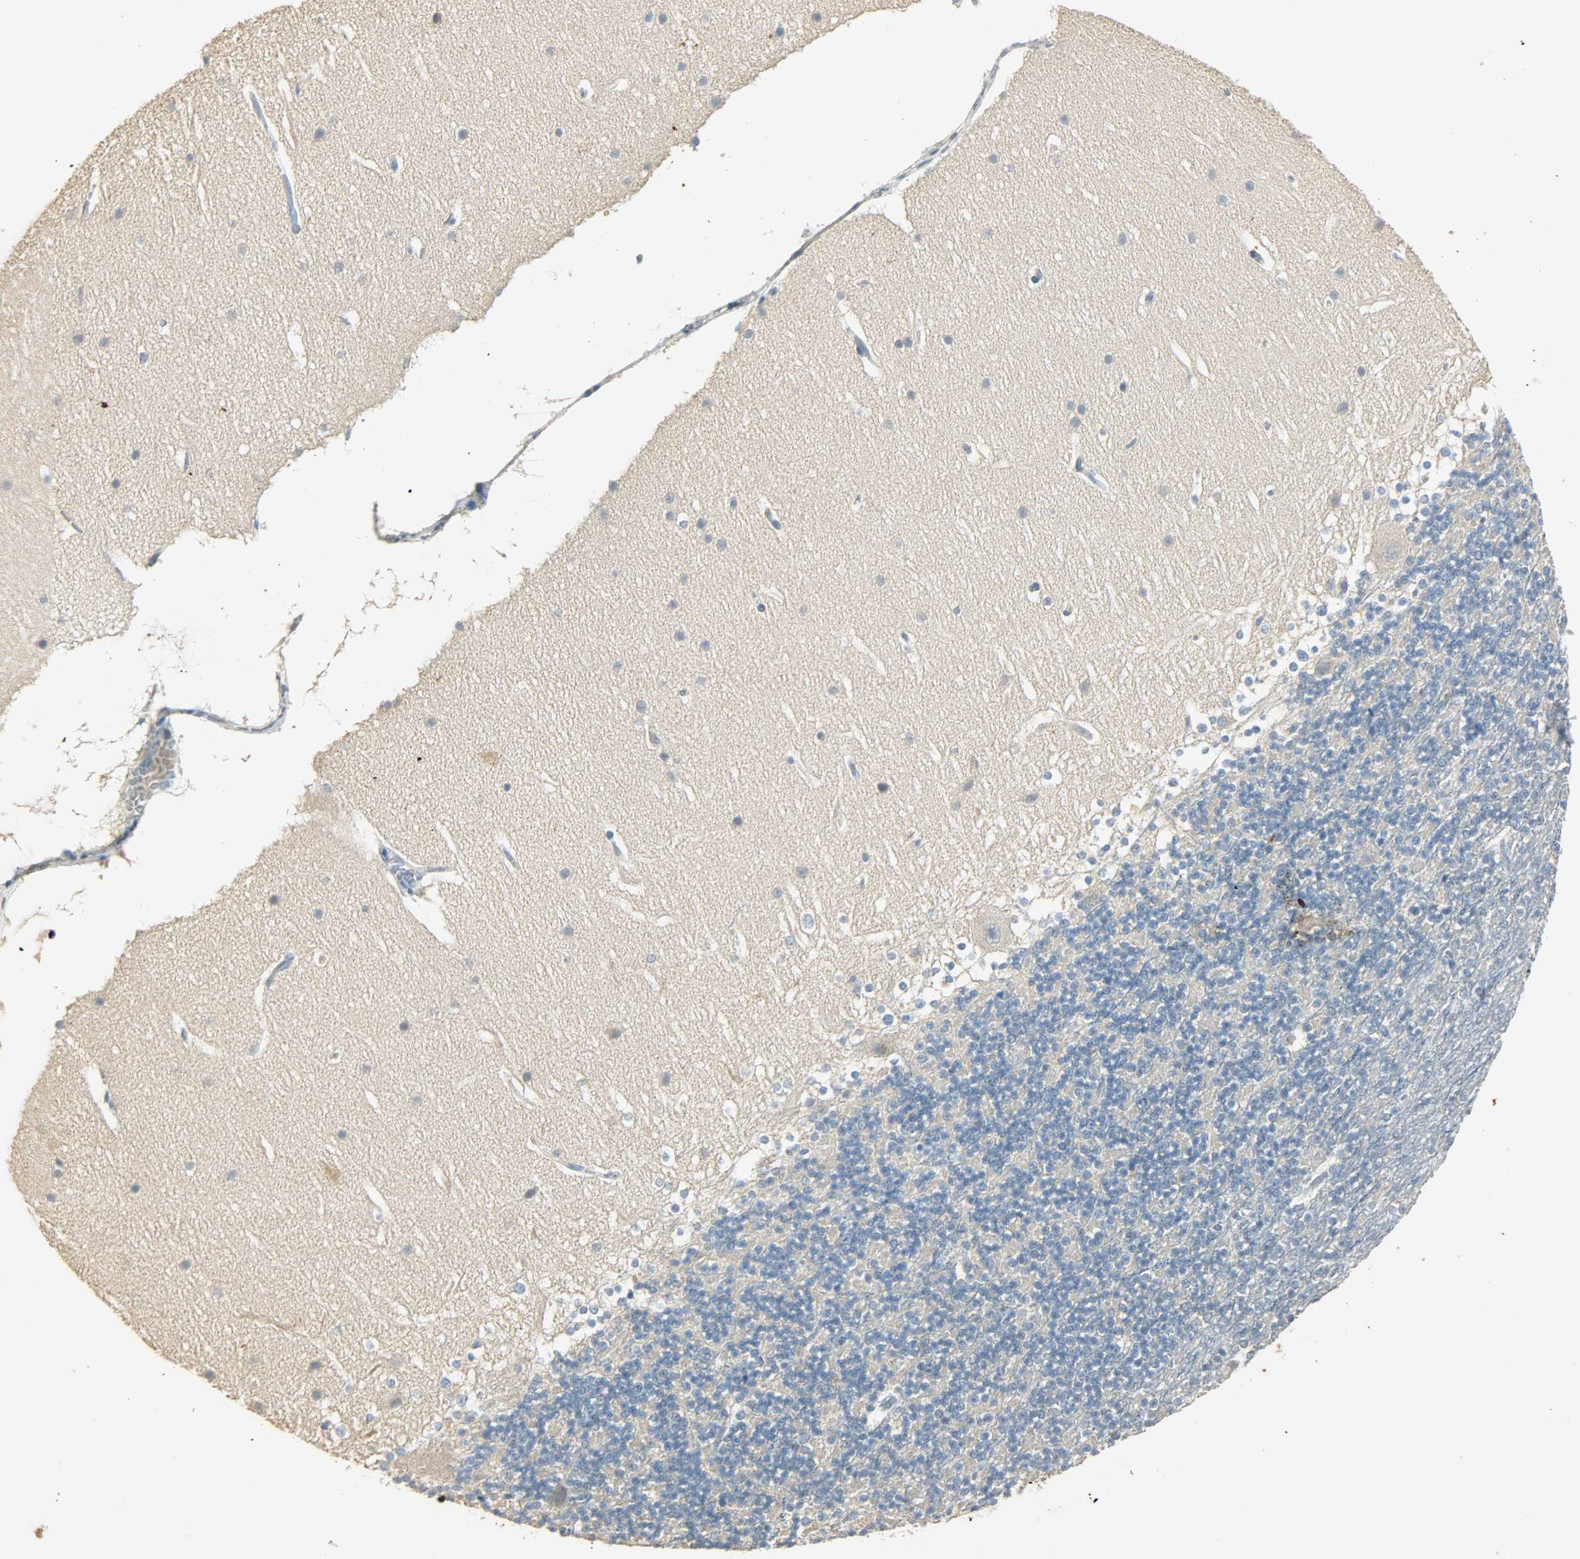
{"staining": {"intensity": "negative", "quantity": "none", "location": "none"}, "tissue": "cerebellum", "cell_type": "Cells in granular layer", "image_type": "normal", "snomed": [{"axis": "morphology", "description": "Normal tissue, NOS"}, {"axis": "topography", "description": "Cerebellum"}], "caption": "The micrograph exhibits no significant staining in cells in granular layer of cerebellum.", "gene": "USP13", "patient": {"sex": "female", "age": 19}}